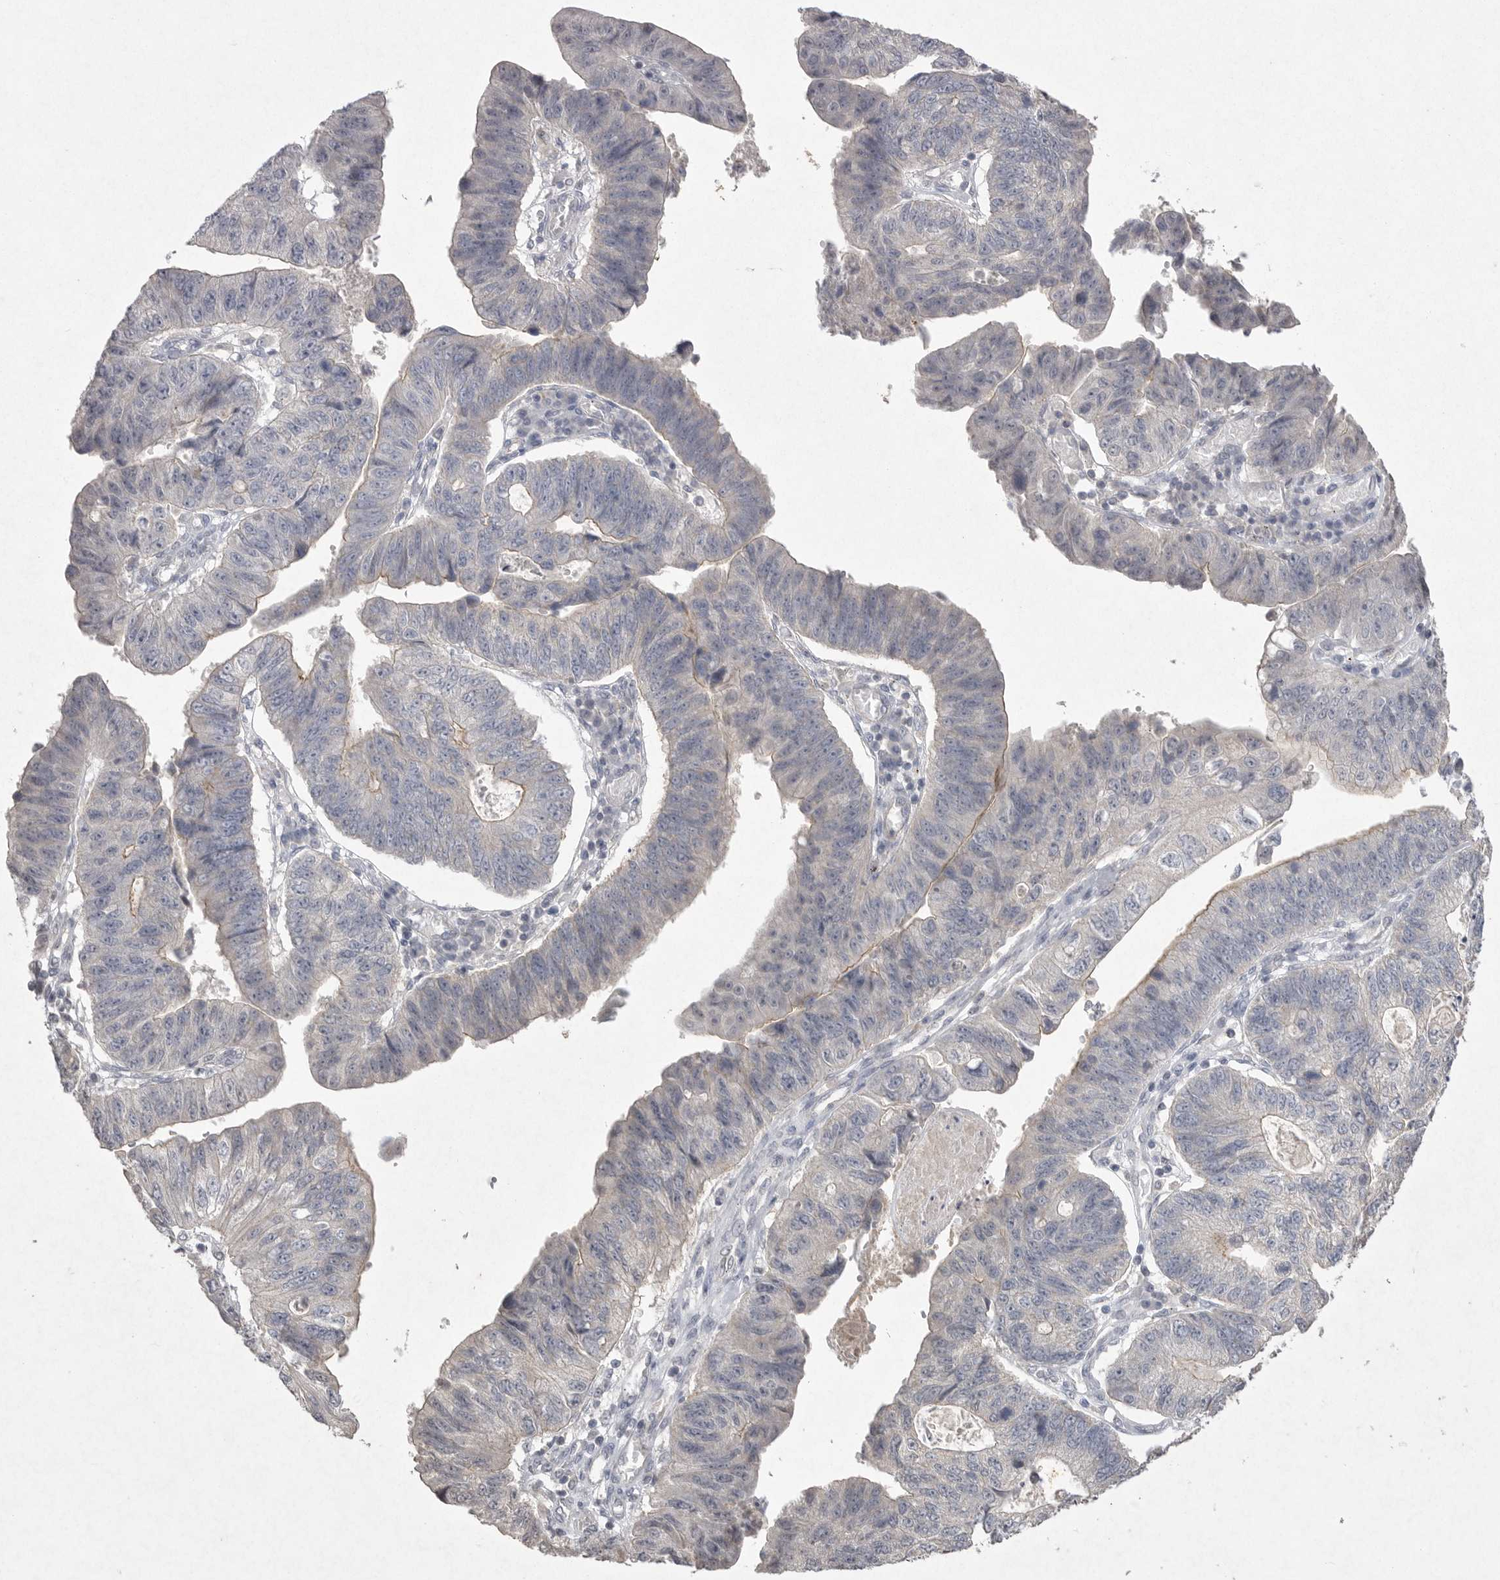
{"staining": {"intensity": "weak", "quantity": "<25%", "location": "cytoplasmic/membranous"}, "tissue": "stomach cancer", "cell_type": "Tumor cells", "image_type": "cancer", "snomed": [{"axis": "morphology", "description": "Adenocarcinoma, NOS"}, {"axis": "topography", "description": "Stomach"}], "caption": "Immunohistochemistry photomicrograph of stomach cancer stained for a protein (brown), which shows no expression in tumor cells.", "gene": "VANGL2", "patient": {"sex": "male", "age": 59}}